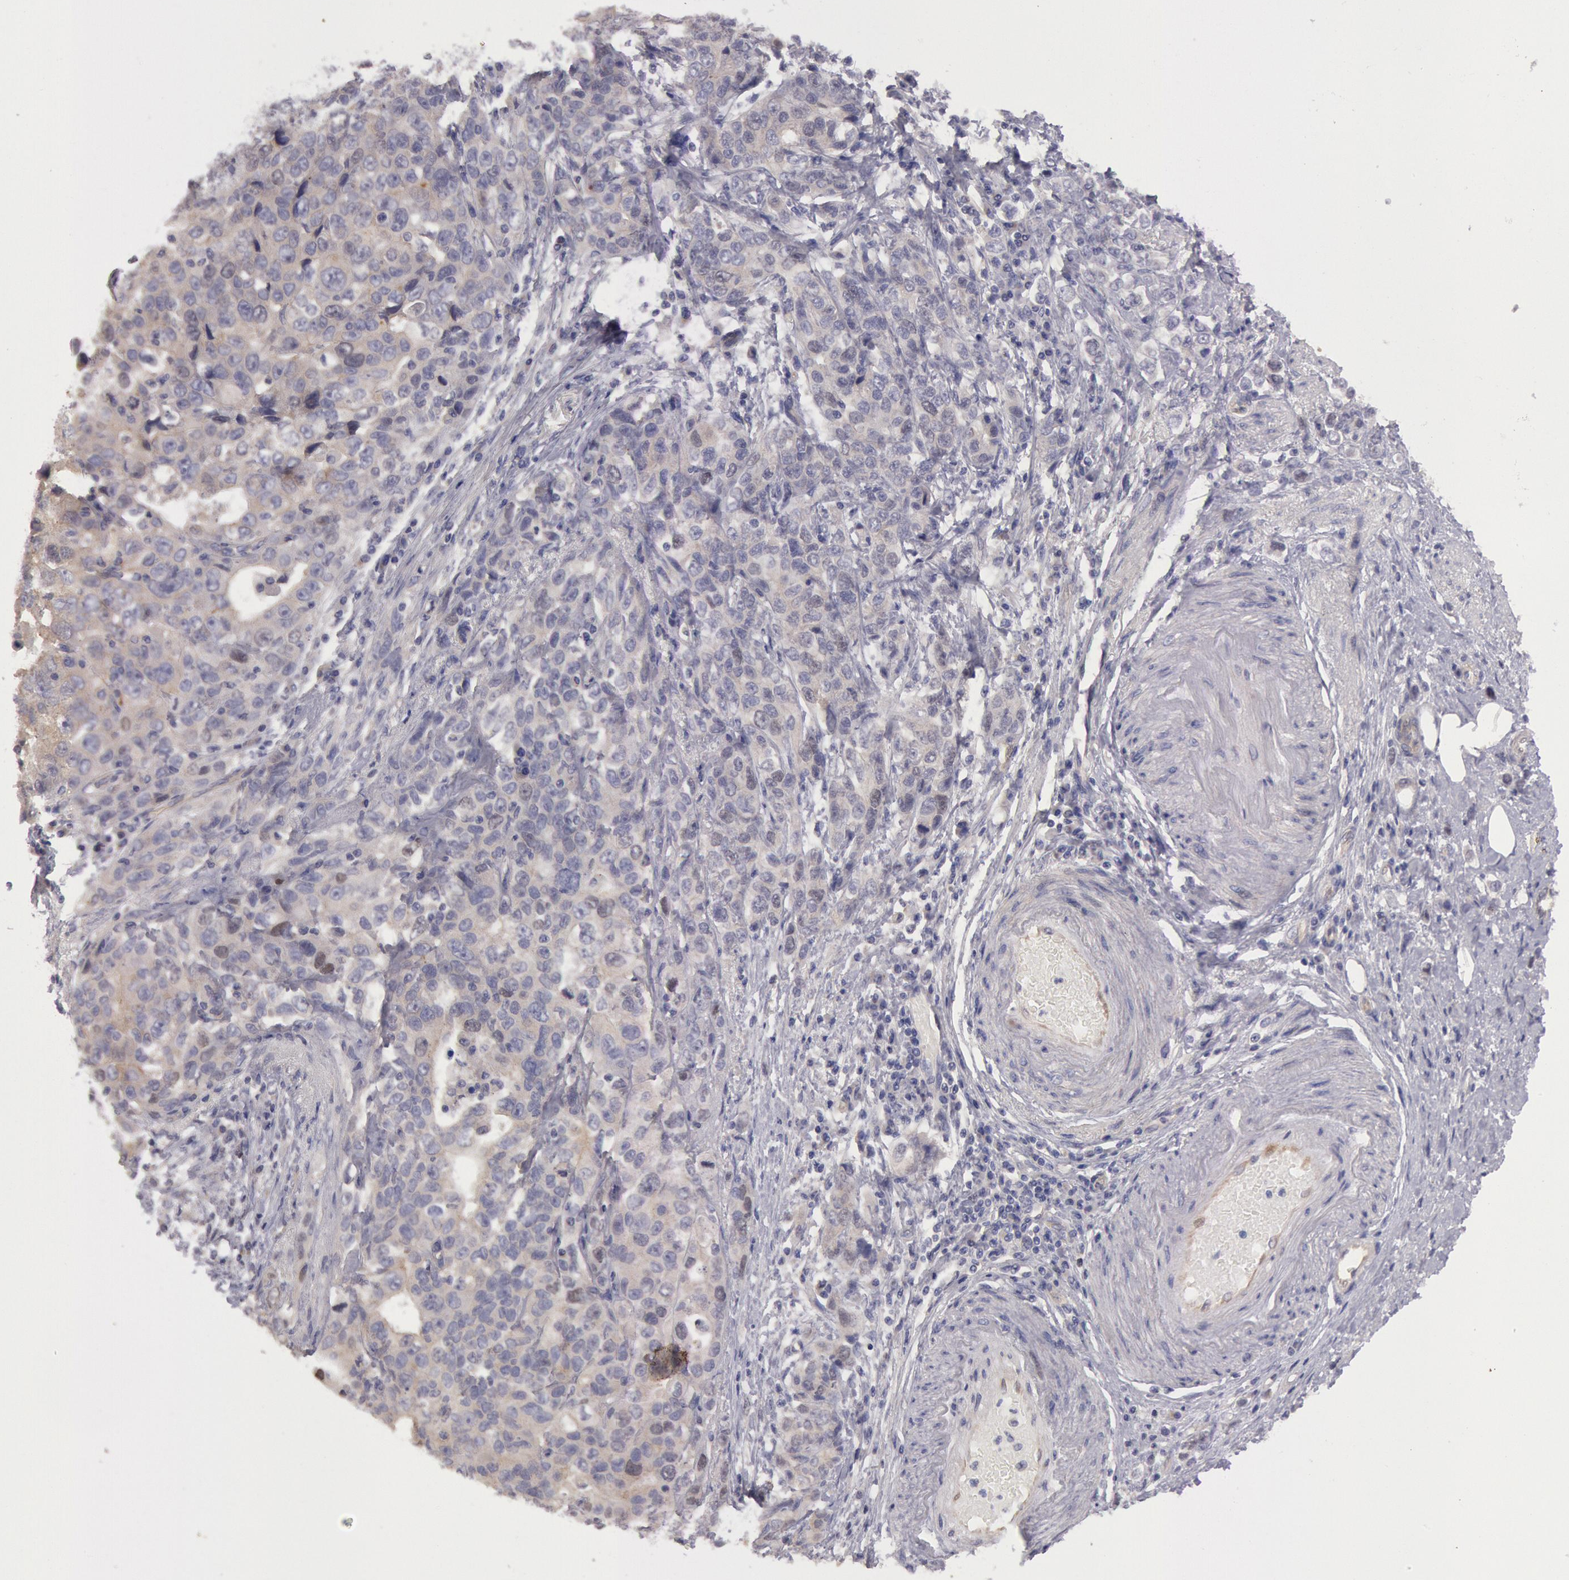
{"staining": {"intensity": "negative", "quantity": "none", "location": "none"}, "tissue": "stomach cancer", "cell_type": "Tumor cells", "image_type": "cancer", "snomed": [{"axis": "morphology", "description": "Adenocarcinoma, NOS"}, {"axis": "topography", "description": "Stomach, upper"}], "caption": "There is no significant positivity in tumor cells of stomach cancer (adenocarcinoma).", "gene": "AMOTL1", "patient": {"sex": "male", "age": 76}}